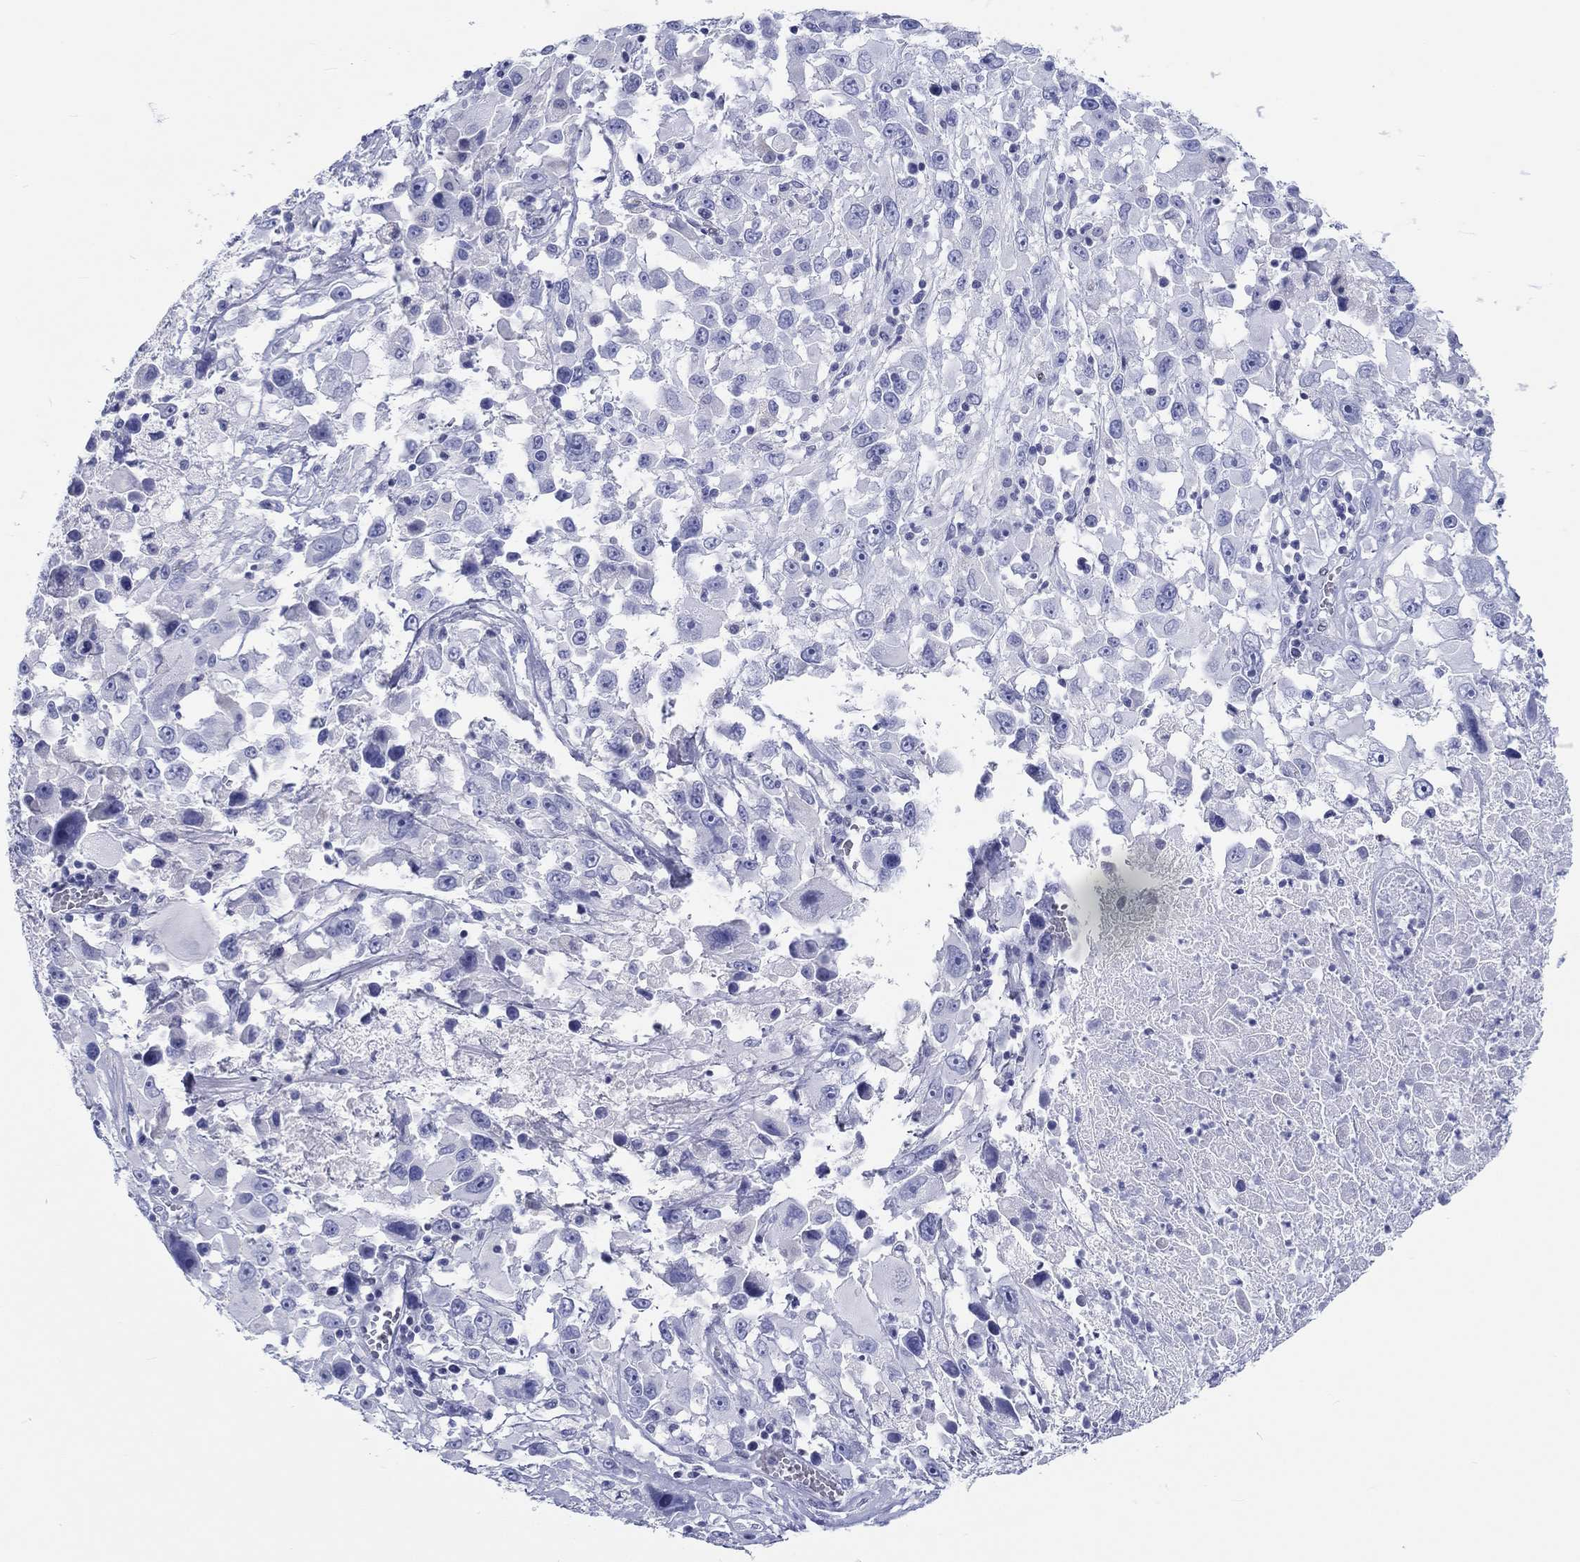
{"staining": {"intensity": "negative", "quantity": "none", "location": "none"}, "tissue": "melanoma", "cell_type": "Tumor cells", "image_type": "cancer", "snomed": [{"axis": "morphology", "description": "Malignant melanoma, Metastatic site"}, {"axis": "topography", "description": "Lymph node"}], "caption": "Melanoma was stained to show a protein in brown. There is no significant staining in tumor cells. Brightfield microscopy of IHC stained with DAB (3,3'-diaminobenzidine) (brown) and hematoxylin (blue), captured at high magnification.", "gene": "H1-1", "patient": {"sex": "male", "age": 50}}